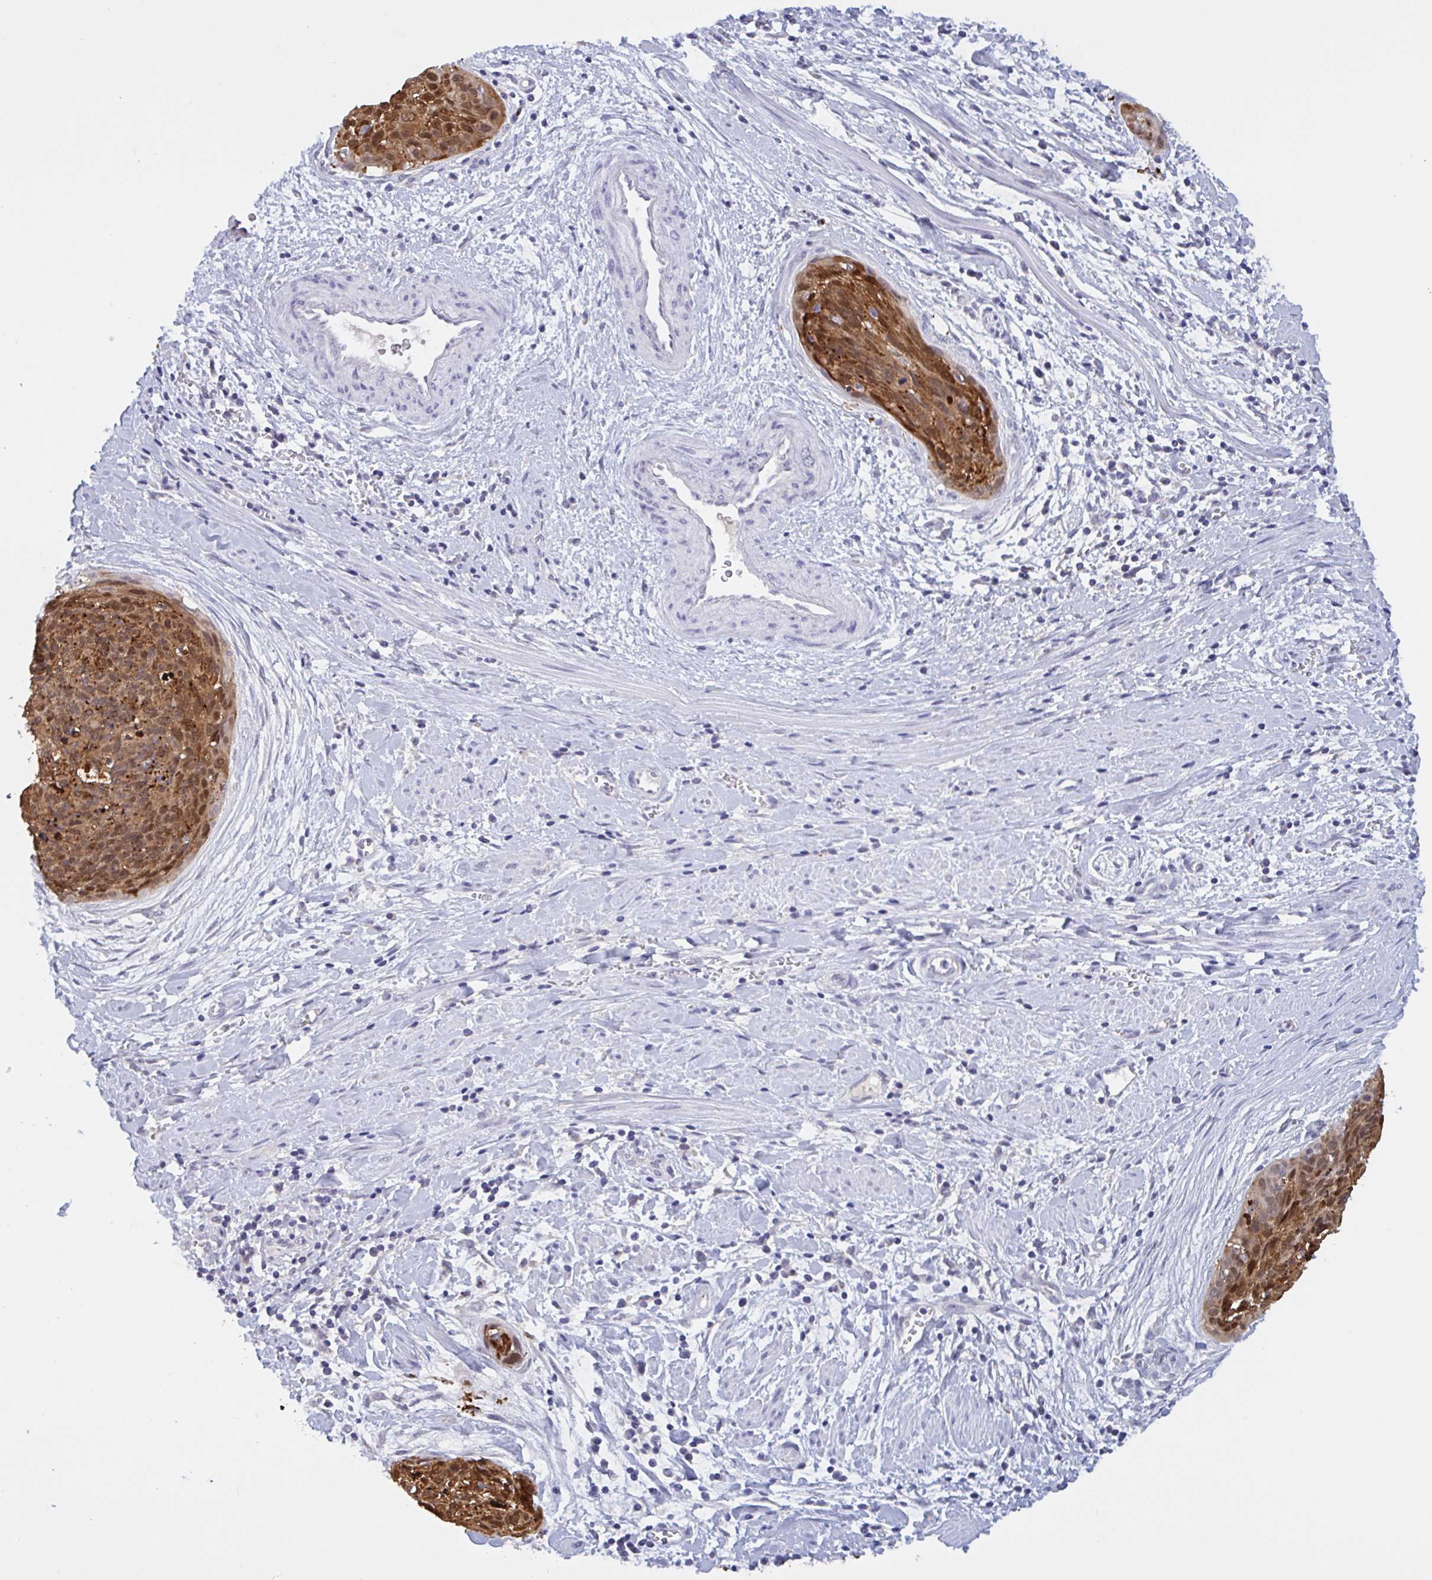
{"staining": {"intensity": "moderate", "quantity": ">75%", "location": "cytoplasmic/membranous,nuclear"}, "tissue": "cervical cancer", "cell_type": "Tumor cells", "image_type": "cancer", "snomed": [{"axis": "morphology", "description": "Squamous cell carcinoma, NOS"}, {"axis": "topography", "description": "Cervix"}], "caption": "About >75% of tumor cells in human cervical cancer (squamous cell carcinoma) reveal moderate cytoplasmic/membranous and nuclear protein staining as visualized by brown immunohistochemical staining.", "gene": "SERPINB13", "patient": {"sex": "female", "age": 55}}